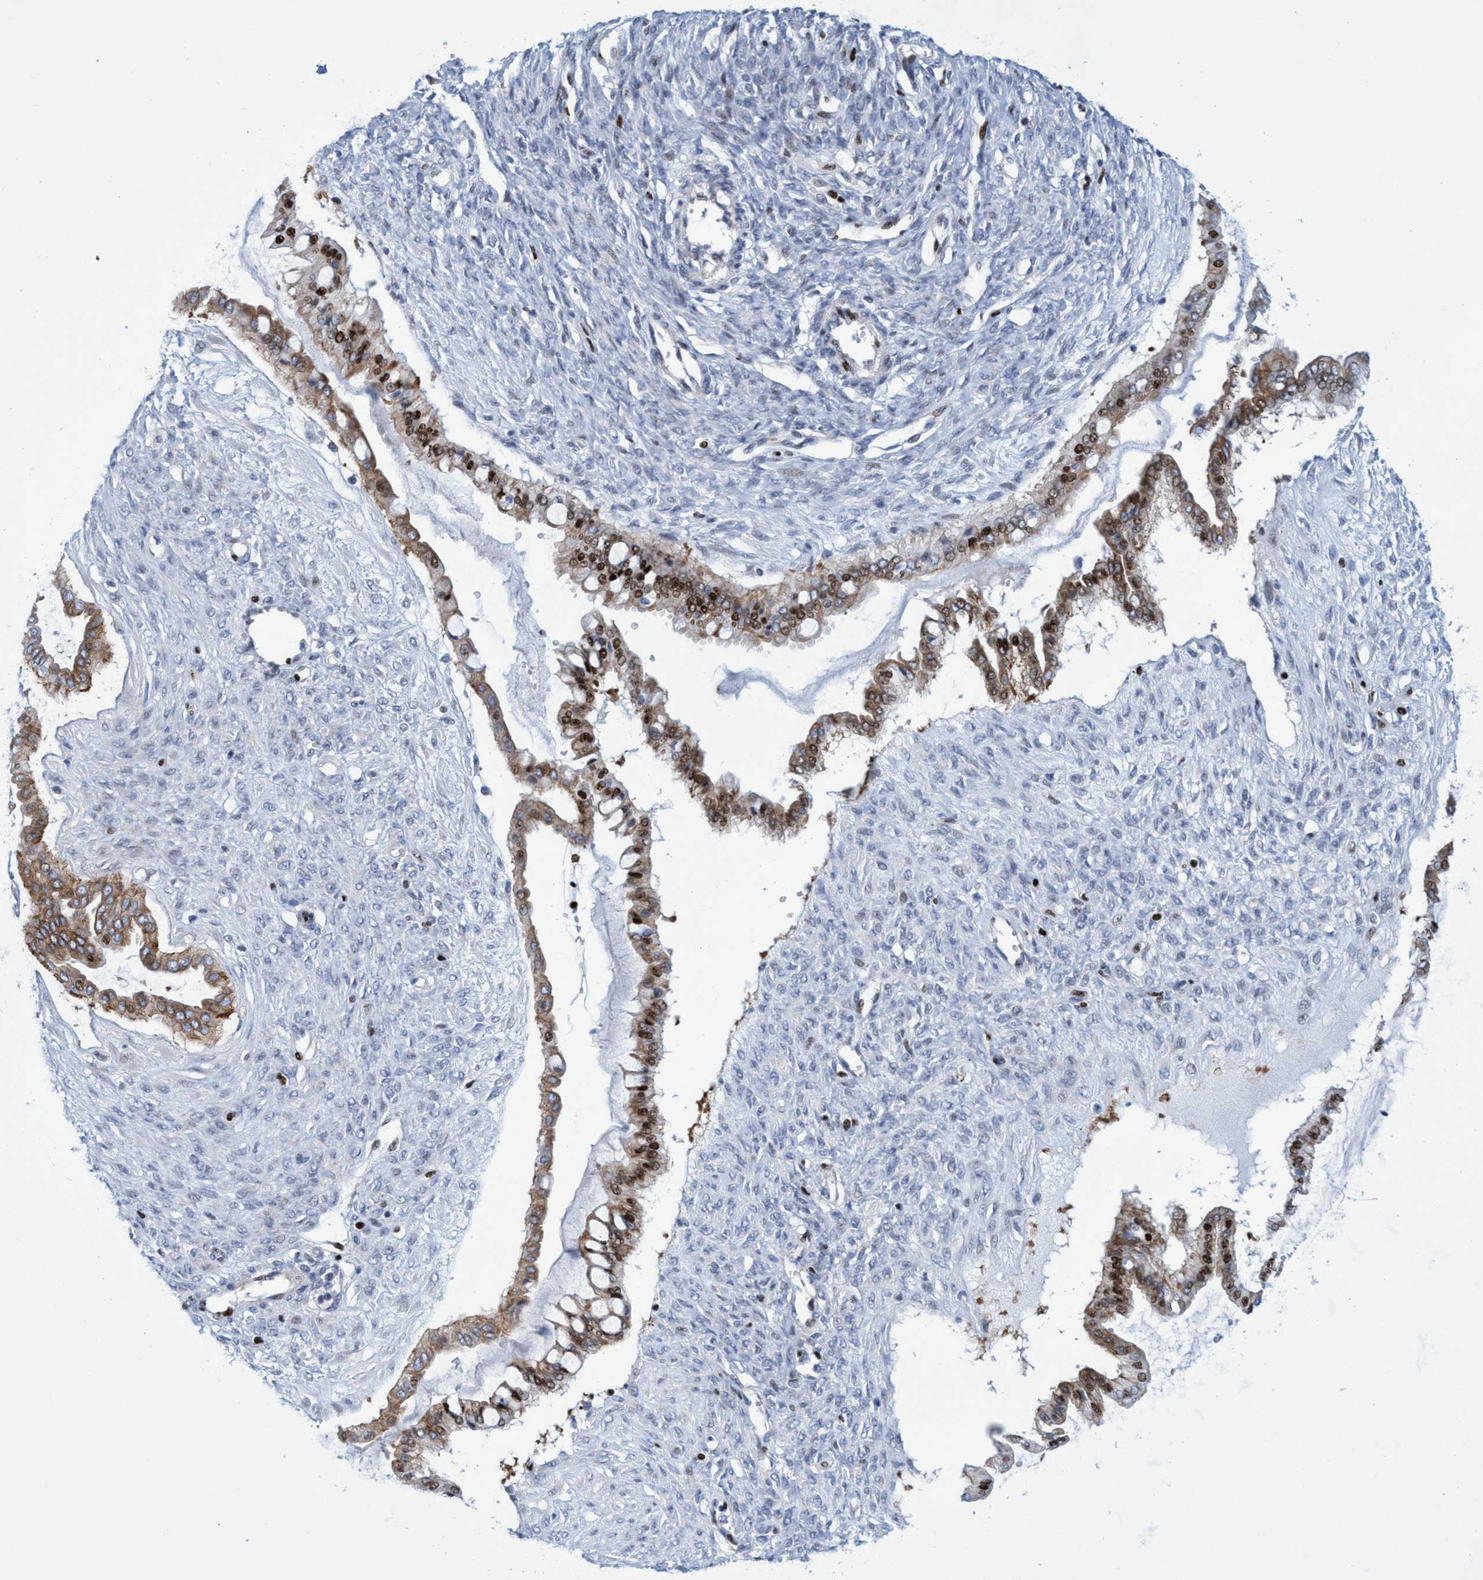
{"staining": {"intensity": "moderate", "quantity": ">75%", "location": "cytoplasmic/membranous,nuclear"}, "tissue": "ovarian cancer", "cell_type": "Tumor cells", "image_type": "cancer", "snomed": [{"axis": "morphology", "description": "Cystadenocarcinoma, mucinous, NOS"}, {"axis": "topography", "description": "Ovary"}], "caption": "Protein expression analysis of mucinous cystadenocarcinoma (ovarian) reveals moderate cytoplasmic/membranous and nuclear positivity in approximately >75% of tumor cells.", "gene": "R3HCC1", "patient": {"sex": "female", "age": 73}}